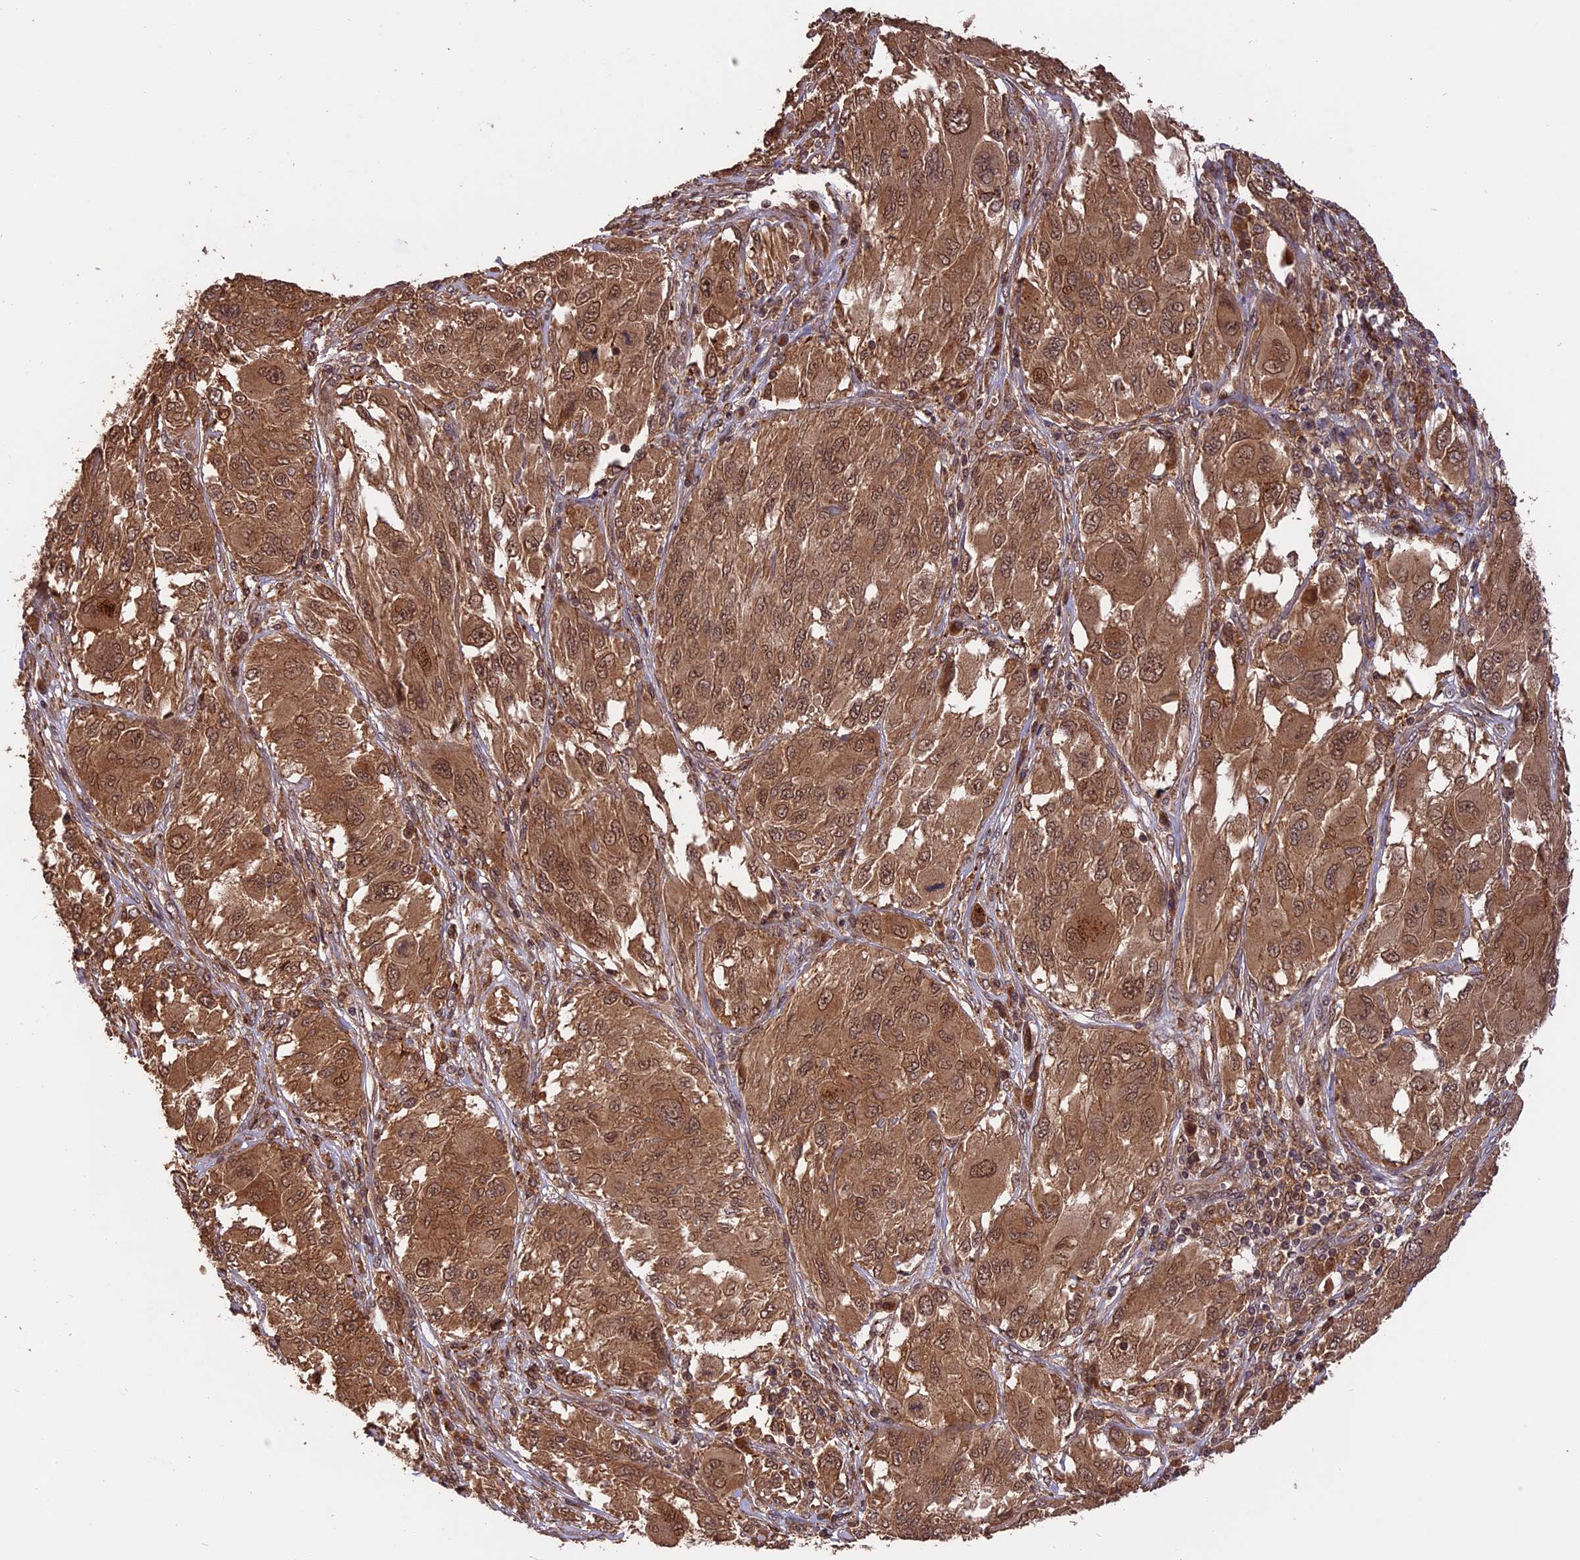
{"staining": {"intensity": "moderate", "quantity": ">75%", "location": "cytoplasmic/membranous,nuclear"}, "tissue": "melanoma", "cell_type": "Tumor cells", "image_type": "cancer", "snomed": [{"axis": "morphology", "description": "Malignant melanoma, NOS"}, {"axis": "topography", "description": "Skin"}], "caption": "An immunohistochemistry micrograph of tumor tissue is shown. Protein staining in brown shows moderate cytoplasmic/membranous and nuclear positivity in malignant melanoma within tumor cells.", "gene": "ESCO1", "patient": {"sex": "female", "age": 91}}